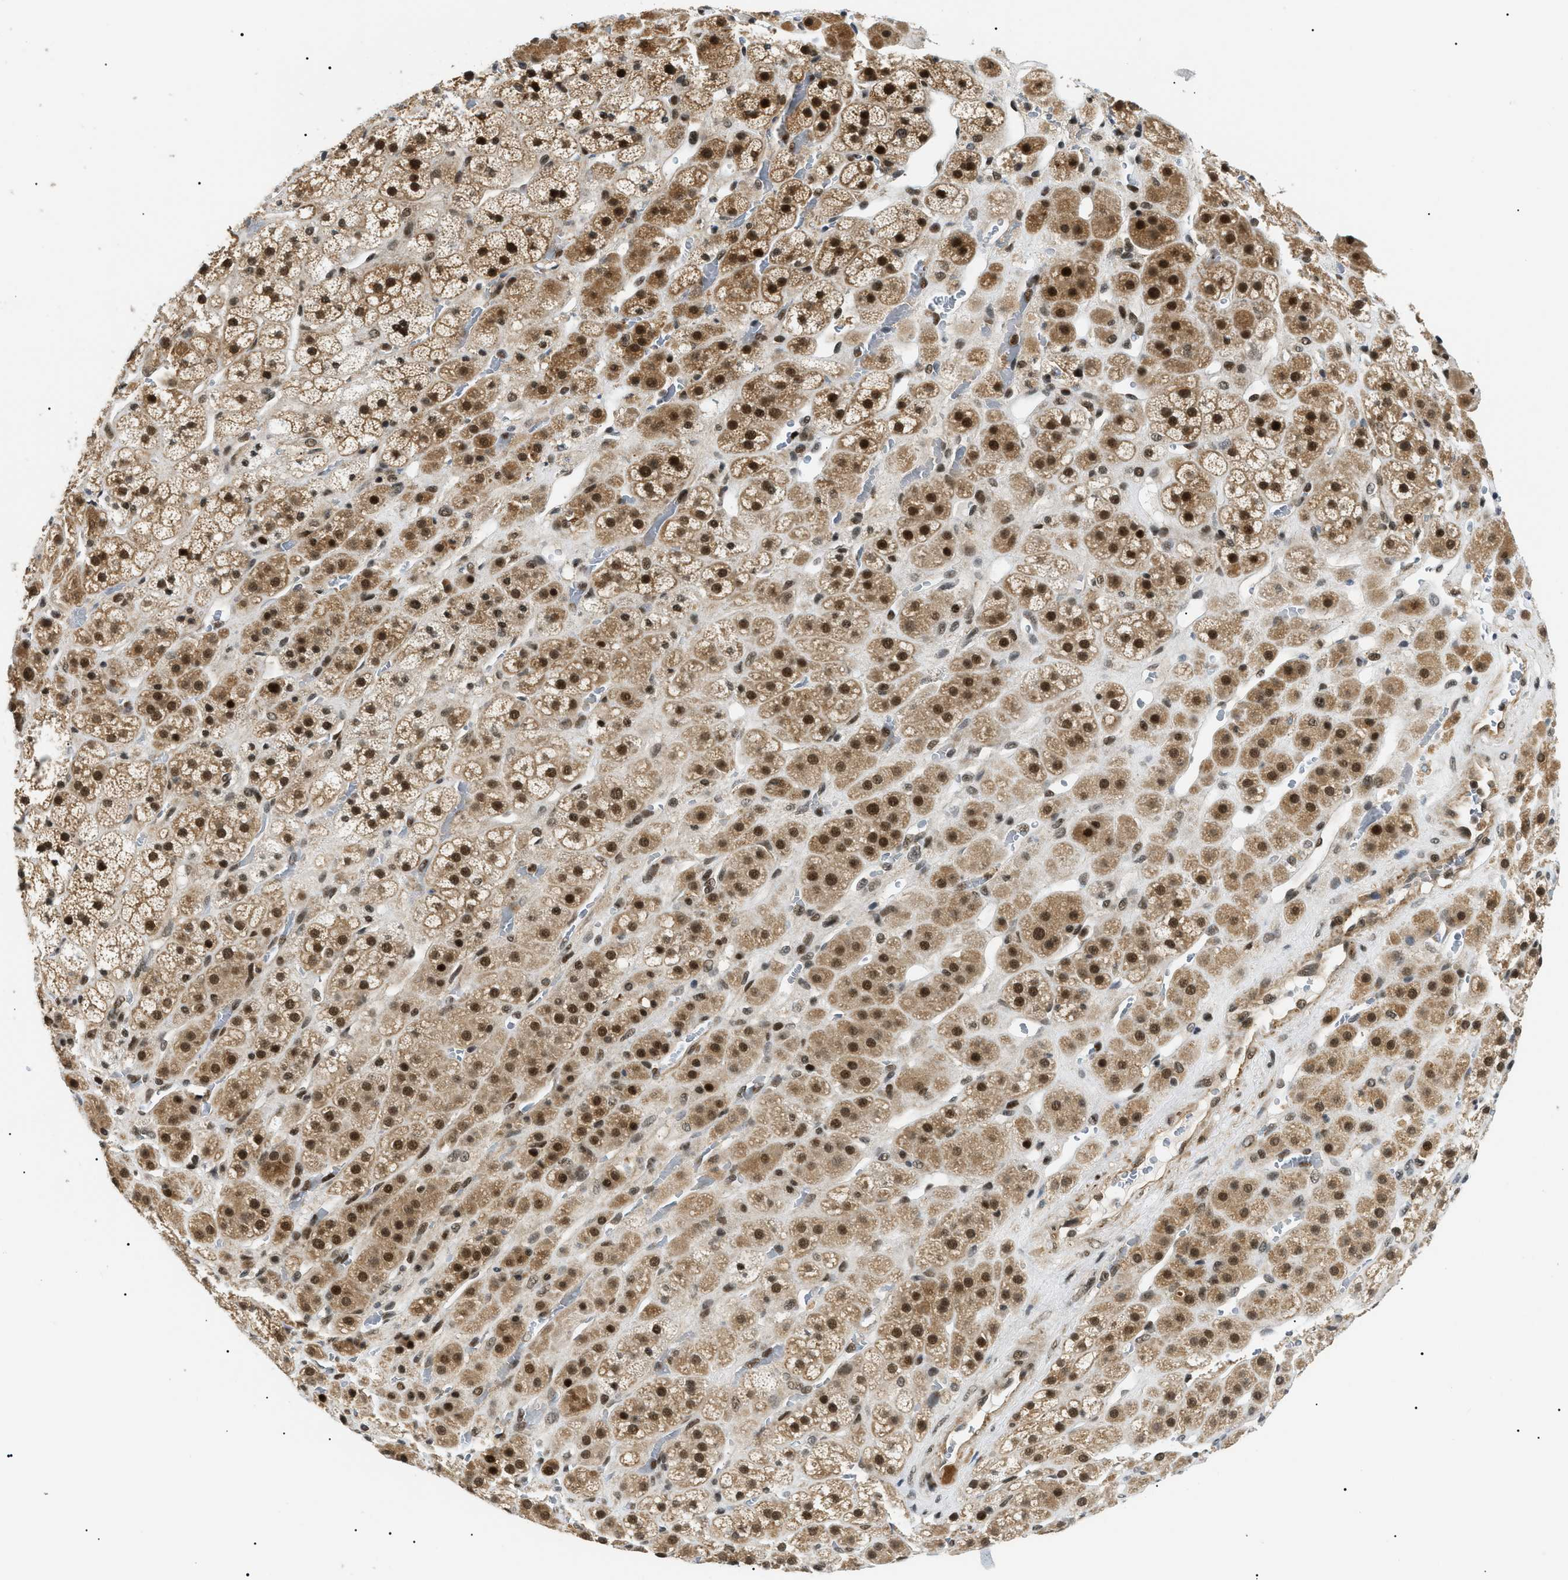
{"staining": {"intensity": "moderate", "quantity": ">75%", "location": "cytoplasmic/membranous,nuclear"}, "tissue": "adrenal gland", "cell_type": "Glandular cells", "image_type": "normal", "snomed": [{"axis": "morphology", "description": "Normal tissue, NOS"}, {"axis": "topography", "description": "Adrenal gland"}], "caption": "The micrograph reveals staining of benign adrenal gland, revealing moderate cytoplasmic/membranous,nuclear protein expression (brown color) within glandular cells.", "gene": "RBM15", "patient": {"sex": "male", "age": 56}}